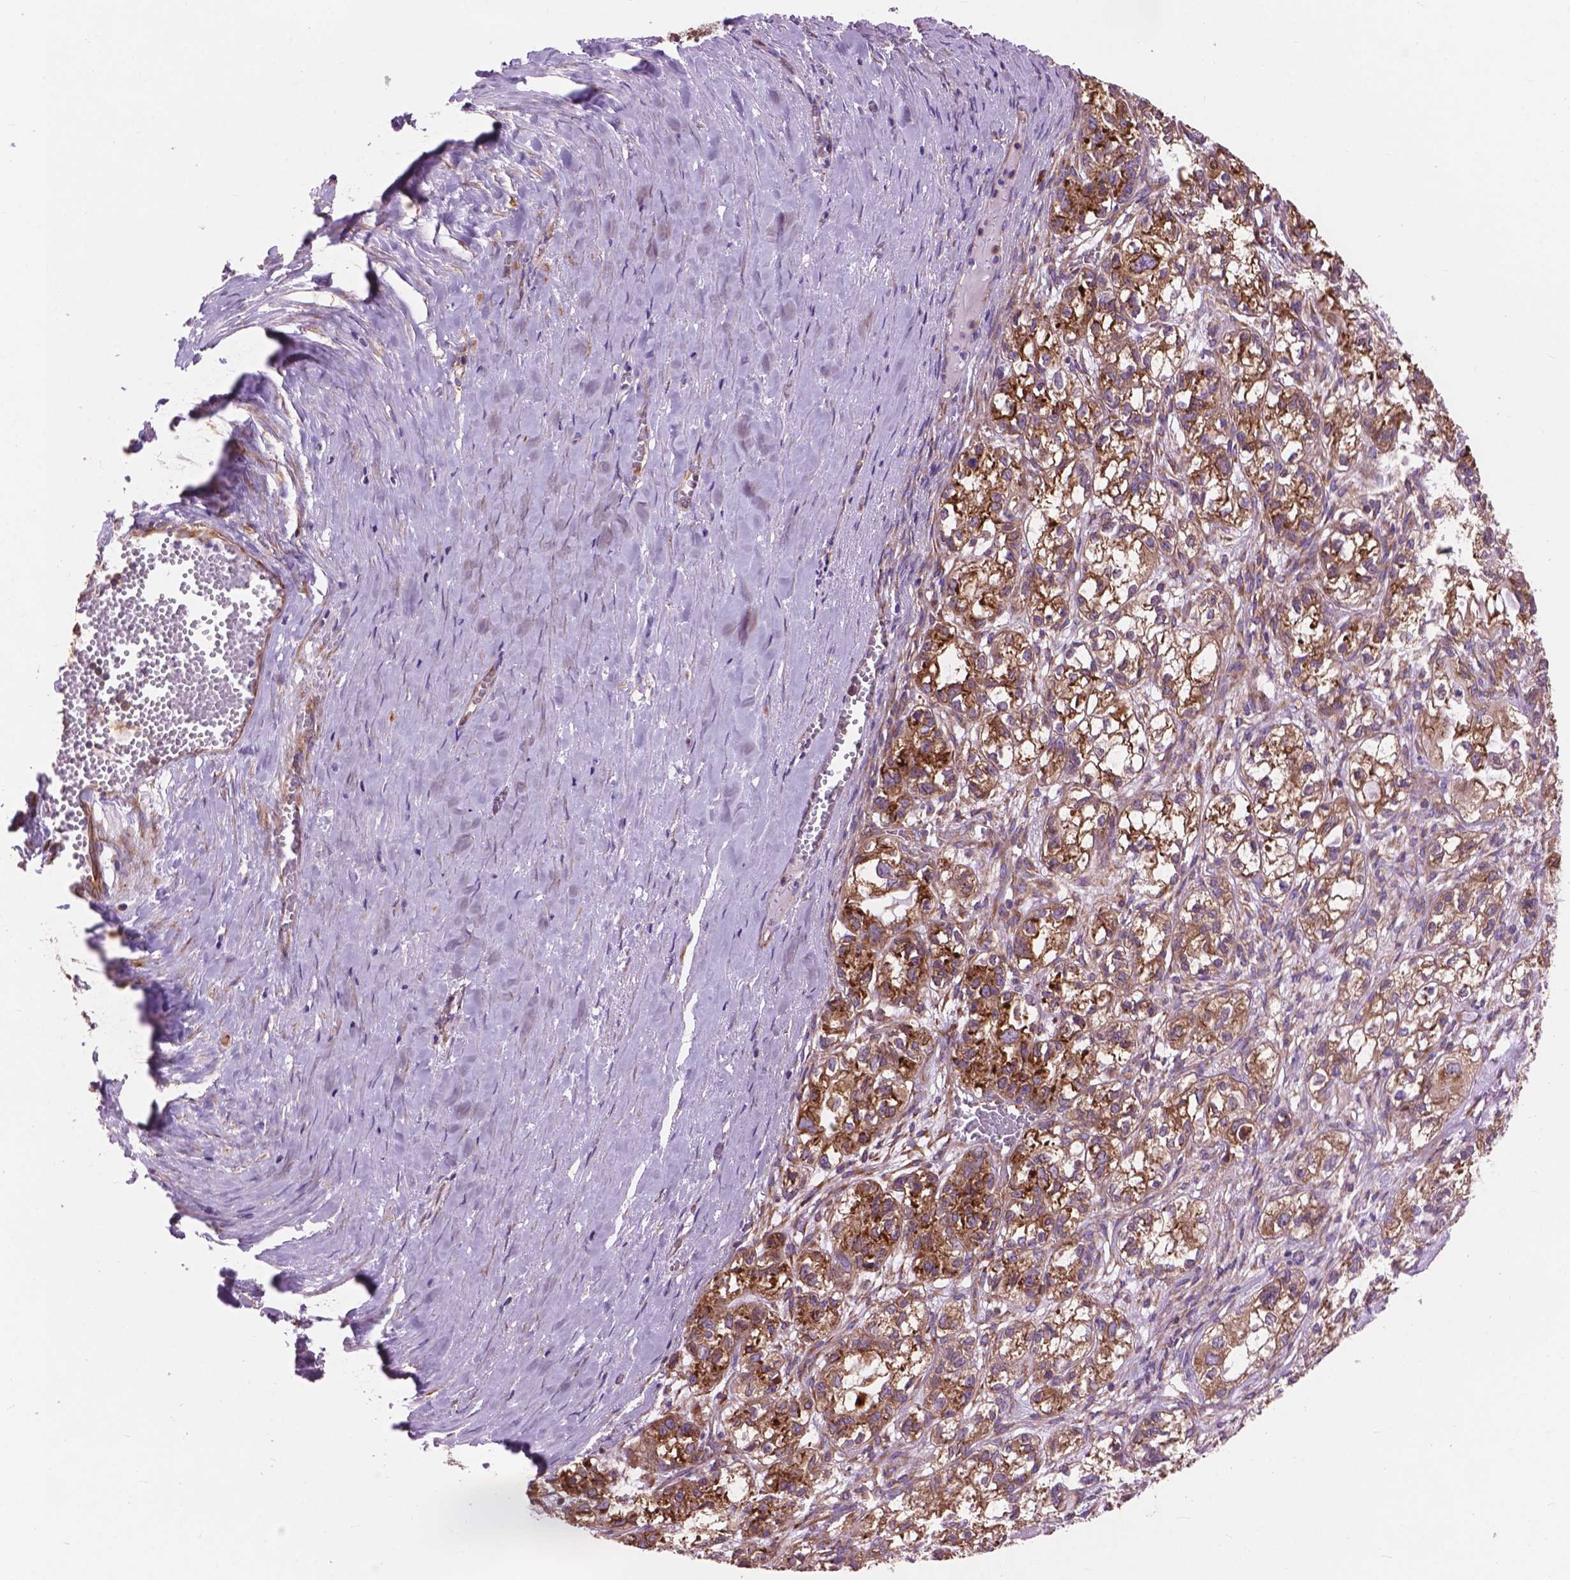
{"staining": {"intensity": "moderate", "quantity": ">75%", "location": "cytoplasmic/membranous"}, "tissue": "ovarian cancer", "cell_type": "Tumor cells", "image_type": "cancer", "snomed": [{"axis": "morphology", "description": "Carcinoma, endometroid"}, {"axis": "topography", "description": "Ovary"}], "caption": "Endometroid carcinoma (ovarian) stained for a protein (brown) reveals moderate cytoplasmic/membranous positive staining in approximately >75% of tumor cells.", "gene": "RPL37A", "patient": {"sex": "female", "age": 64}}